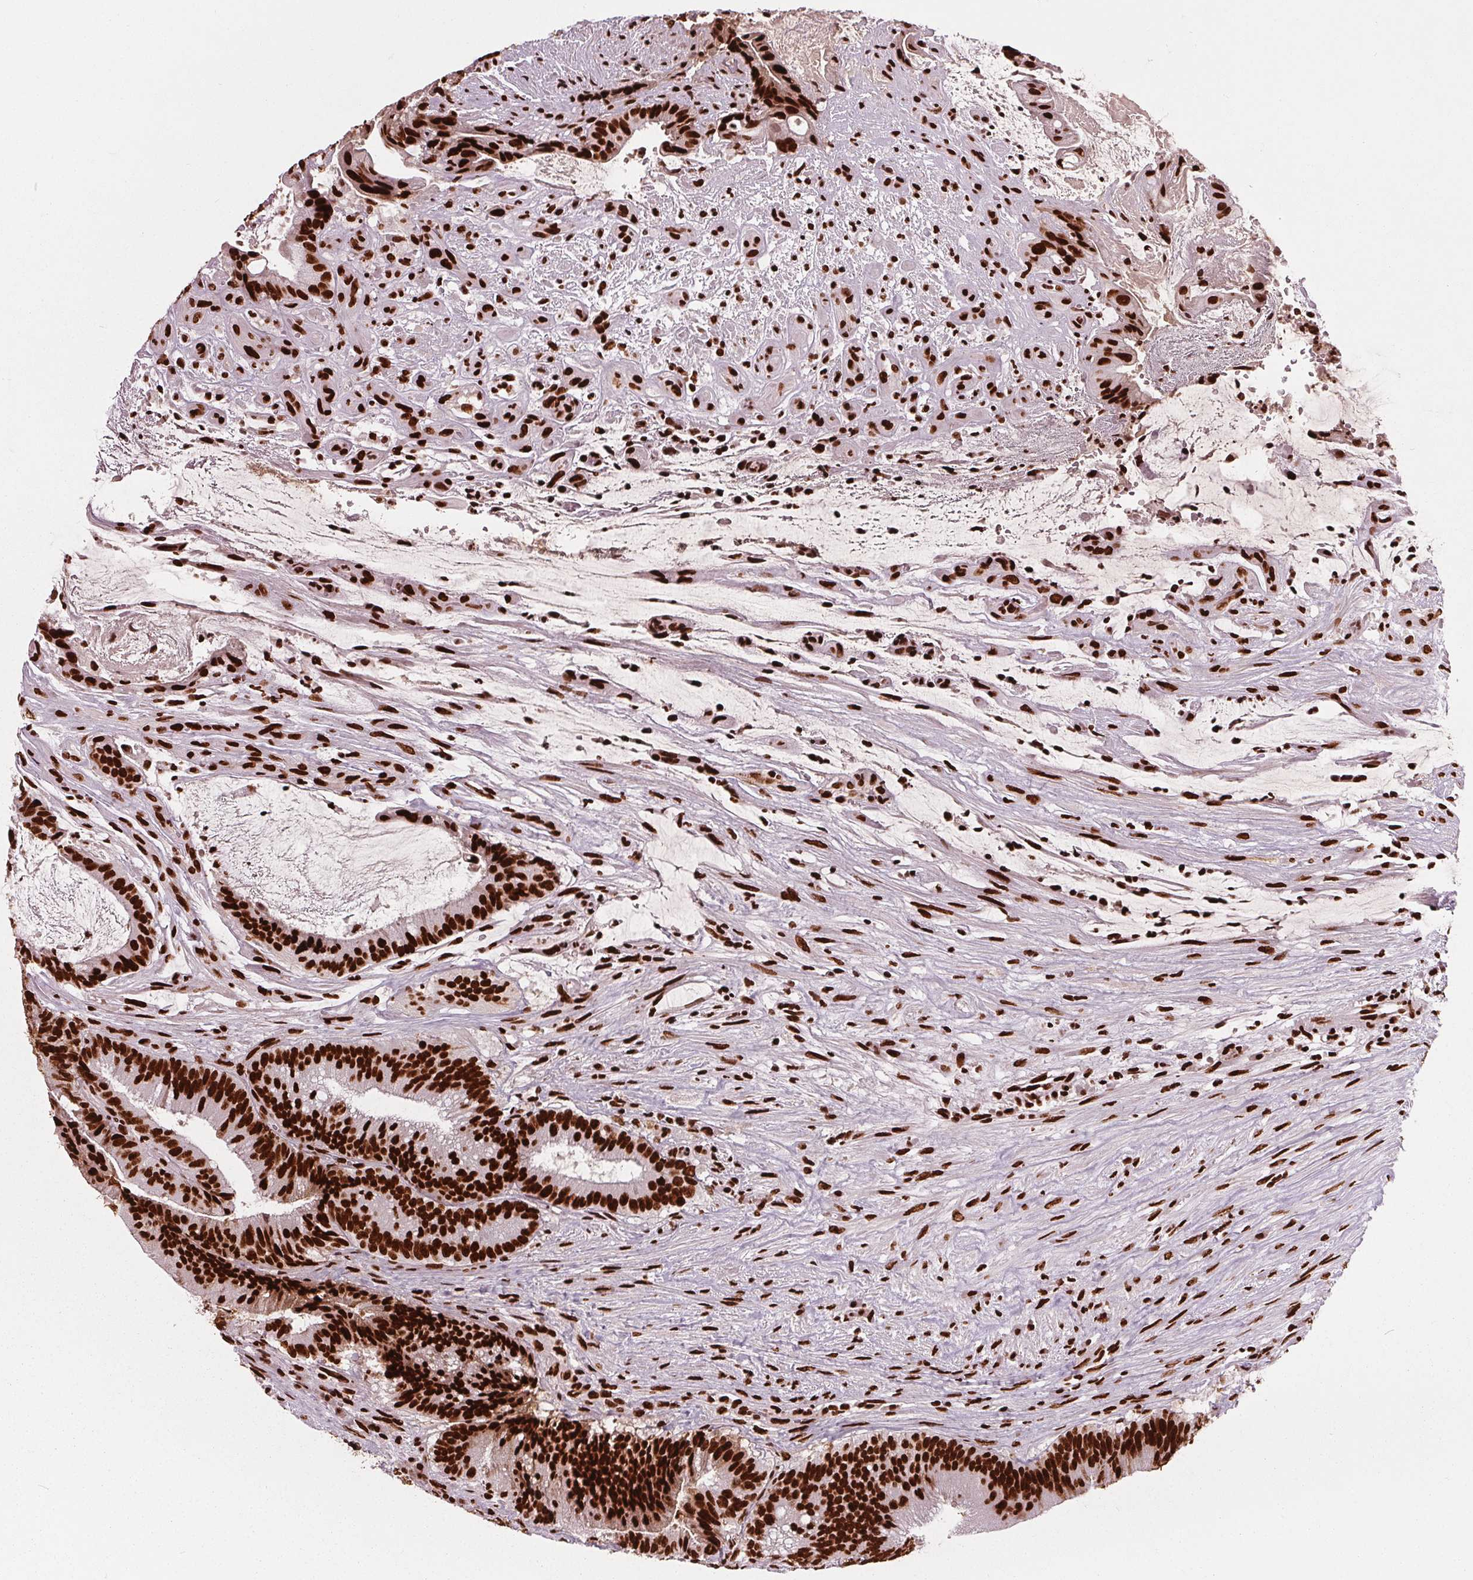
{"staining": {"intensity": "strong", "quantity": ">75%", "location": "nuclear"}, "tissue": "colorectal cancer", "cell_type": "Tumor cells", "image_type": "cancer", "snomed": [{"axis": "morphology", "description": "Adenocarcinoma, NOS"}, {"axis": "topography", "description": "Colon"}], "caption": "Colorectal cancer was stained to show a protein in brown. There is high levels of strong nuclear staining in approximately >75% of tumor cells.", "gene": "BRD4", "patient": {"sex": "female", "age": 43}}